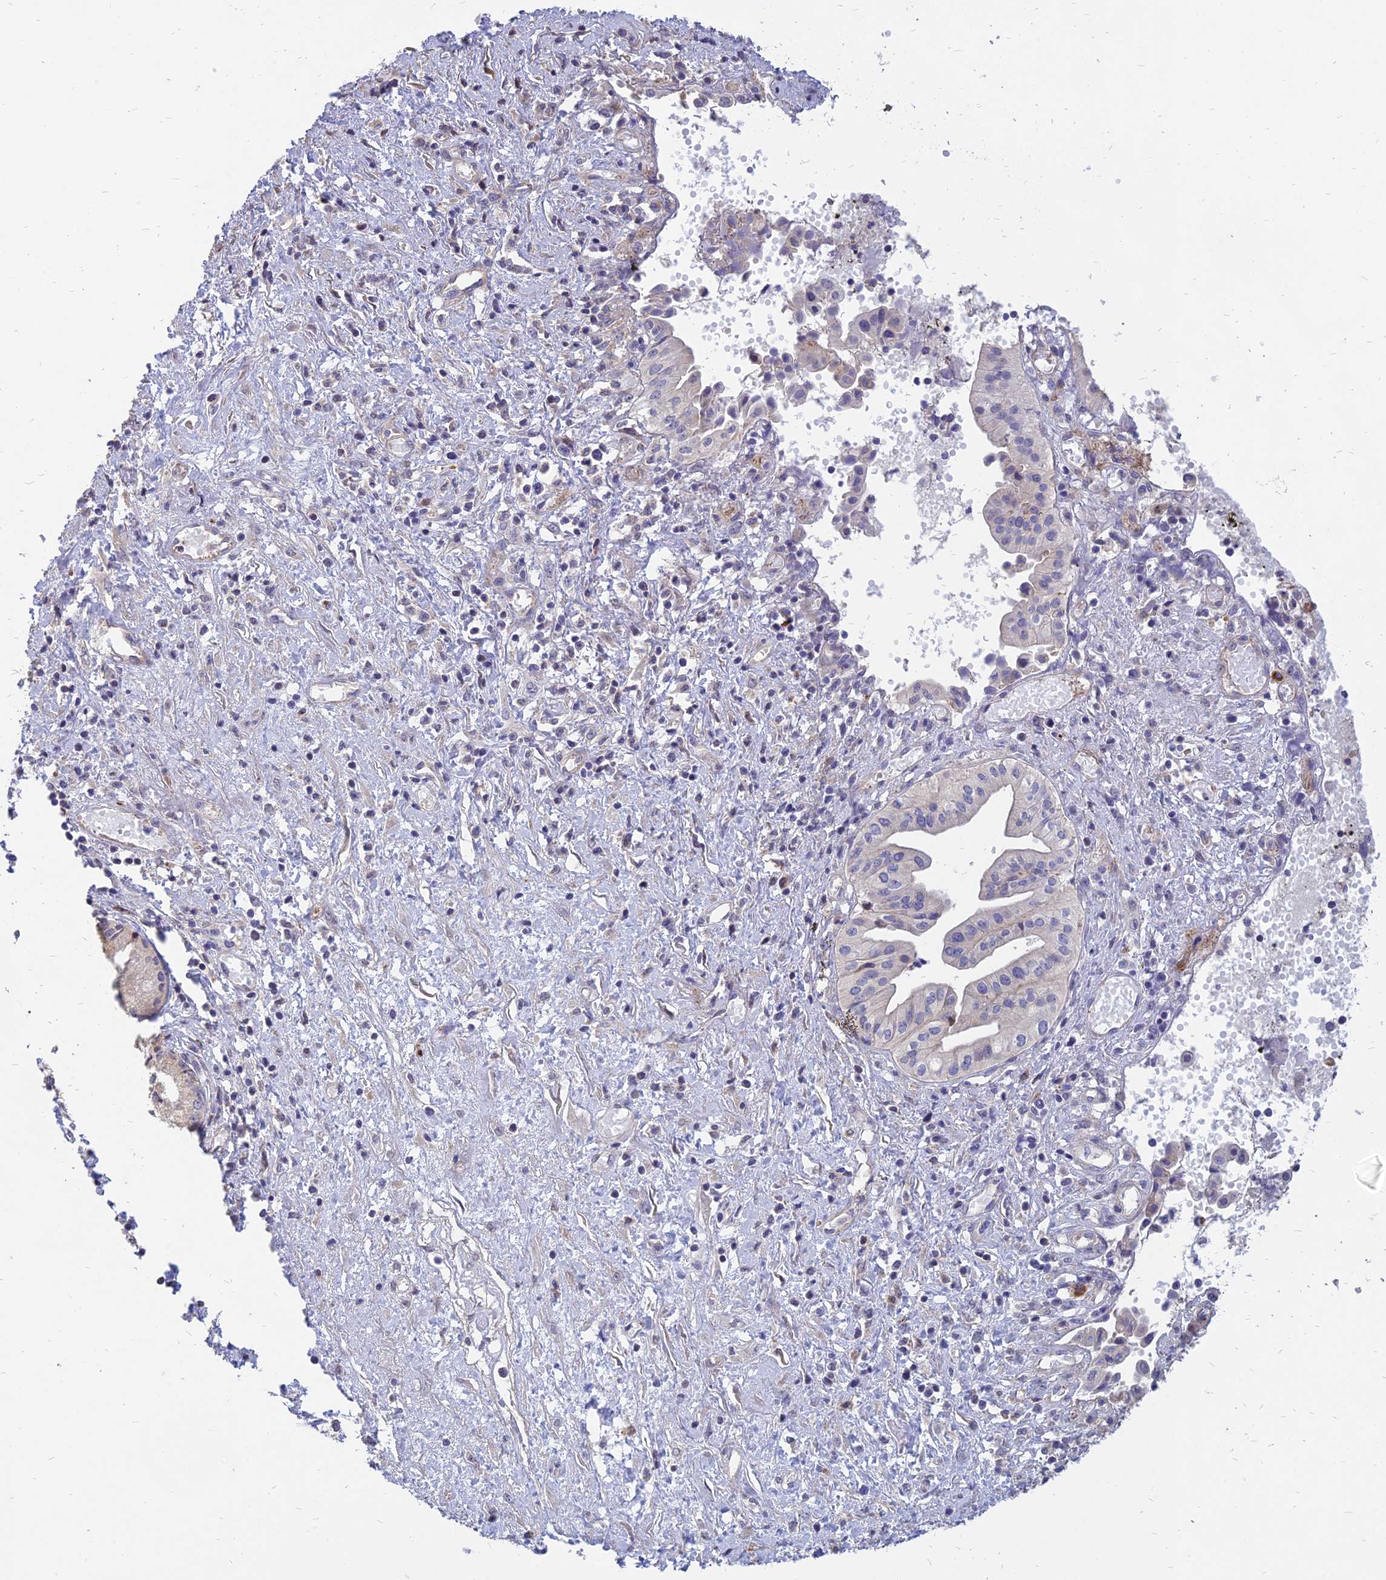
{"staining": {"intensity": "negative", "quantity": "none", "location": "none"}, "tissue": "pancreatic cancer", "cell_type": "Tumor cells", "image_type": "cancer", "snomed": [{"axis": "morphology", "description": "Adenocarcinoma, NOS"}, {"axis": "topography", "description": "Pancreas"}], "caption": "DAB immunohistochemical staining of pancreatic cancer exhibits no significant staining in tumor cells.", "gene": "ST3GAL6", "patient": {"sex": "female", "age": 50}}